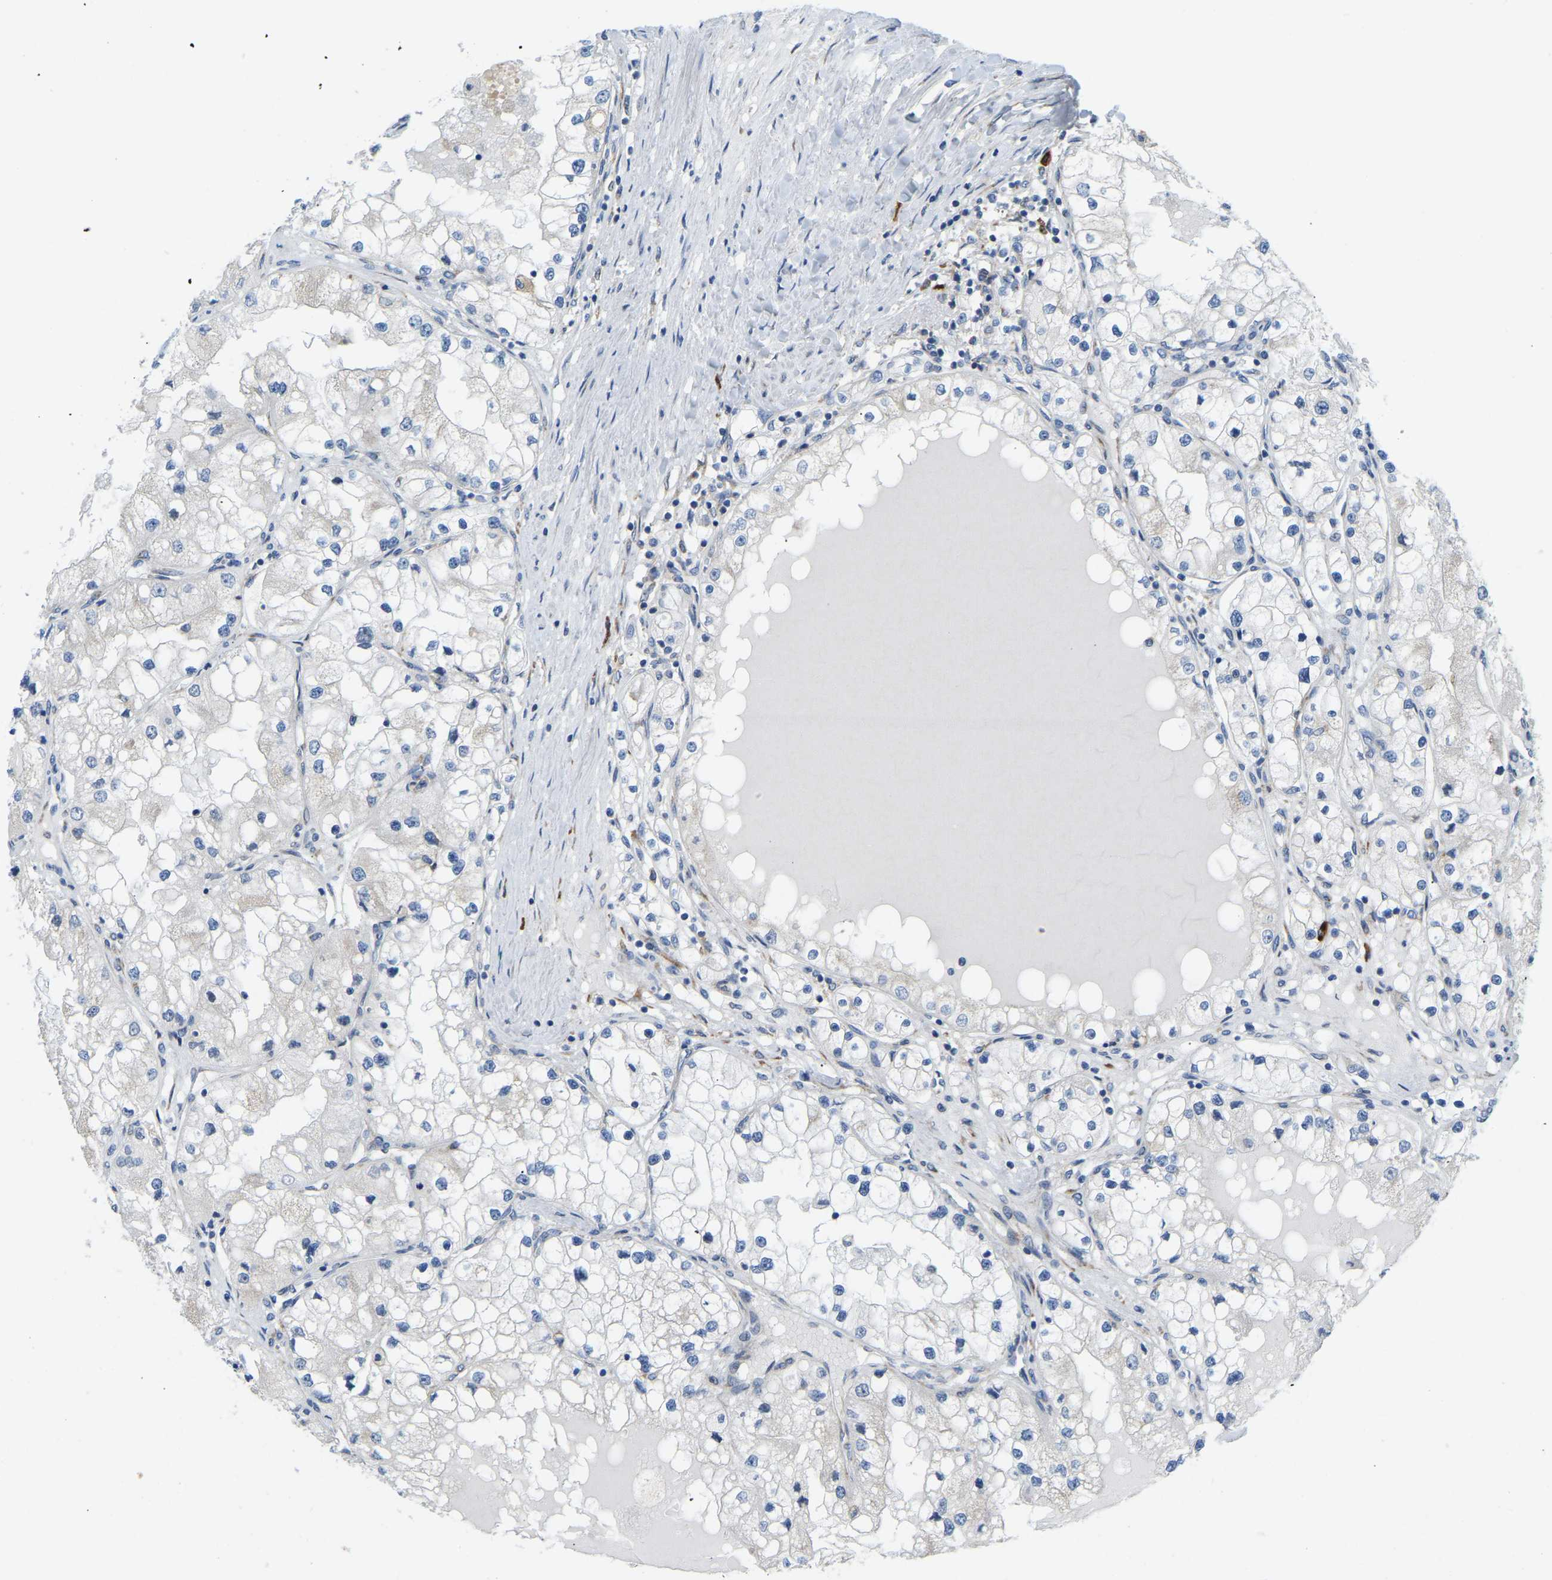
{"staining": {"intensity": "negative", "quantity": "none", "location": "none"}, "tissue": "renal cancer", "cell_type": "Tumor cells", "image_type": "cancer", "snomed": [{"axis": "morphology", "description": "Adenocarcinoma, NOS"}, {"axis": "topography", "description": "Kidney"}], "caption": "Immunohistochemistry histopathology image of human adenocarcinoma (renal) stained for a protein (brown), which reveals no staining in tumor cells. (Stains: DAB (3,3'-diaminobenzidine) immunohistochemistry with hematoxylin counter stain, Microscopy: brightfield microscopy at high magnification).", "gene": "SND1", "patient": {"sex": "male", "age": 68}}